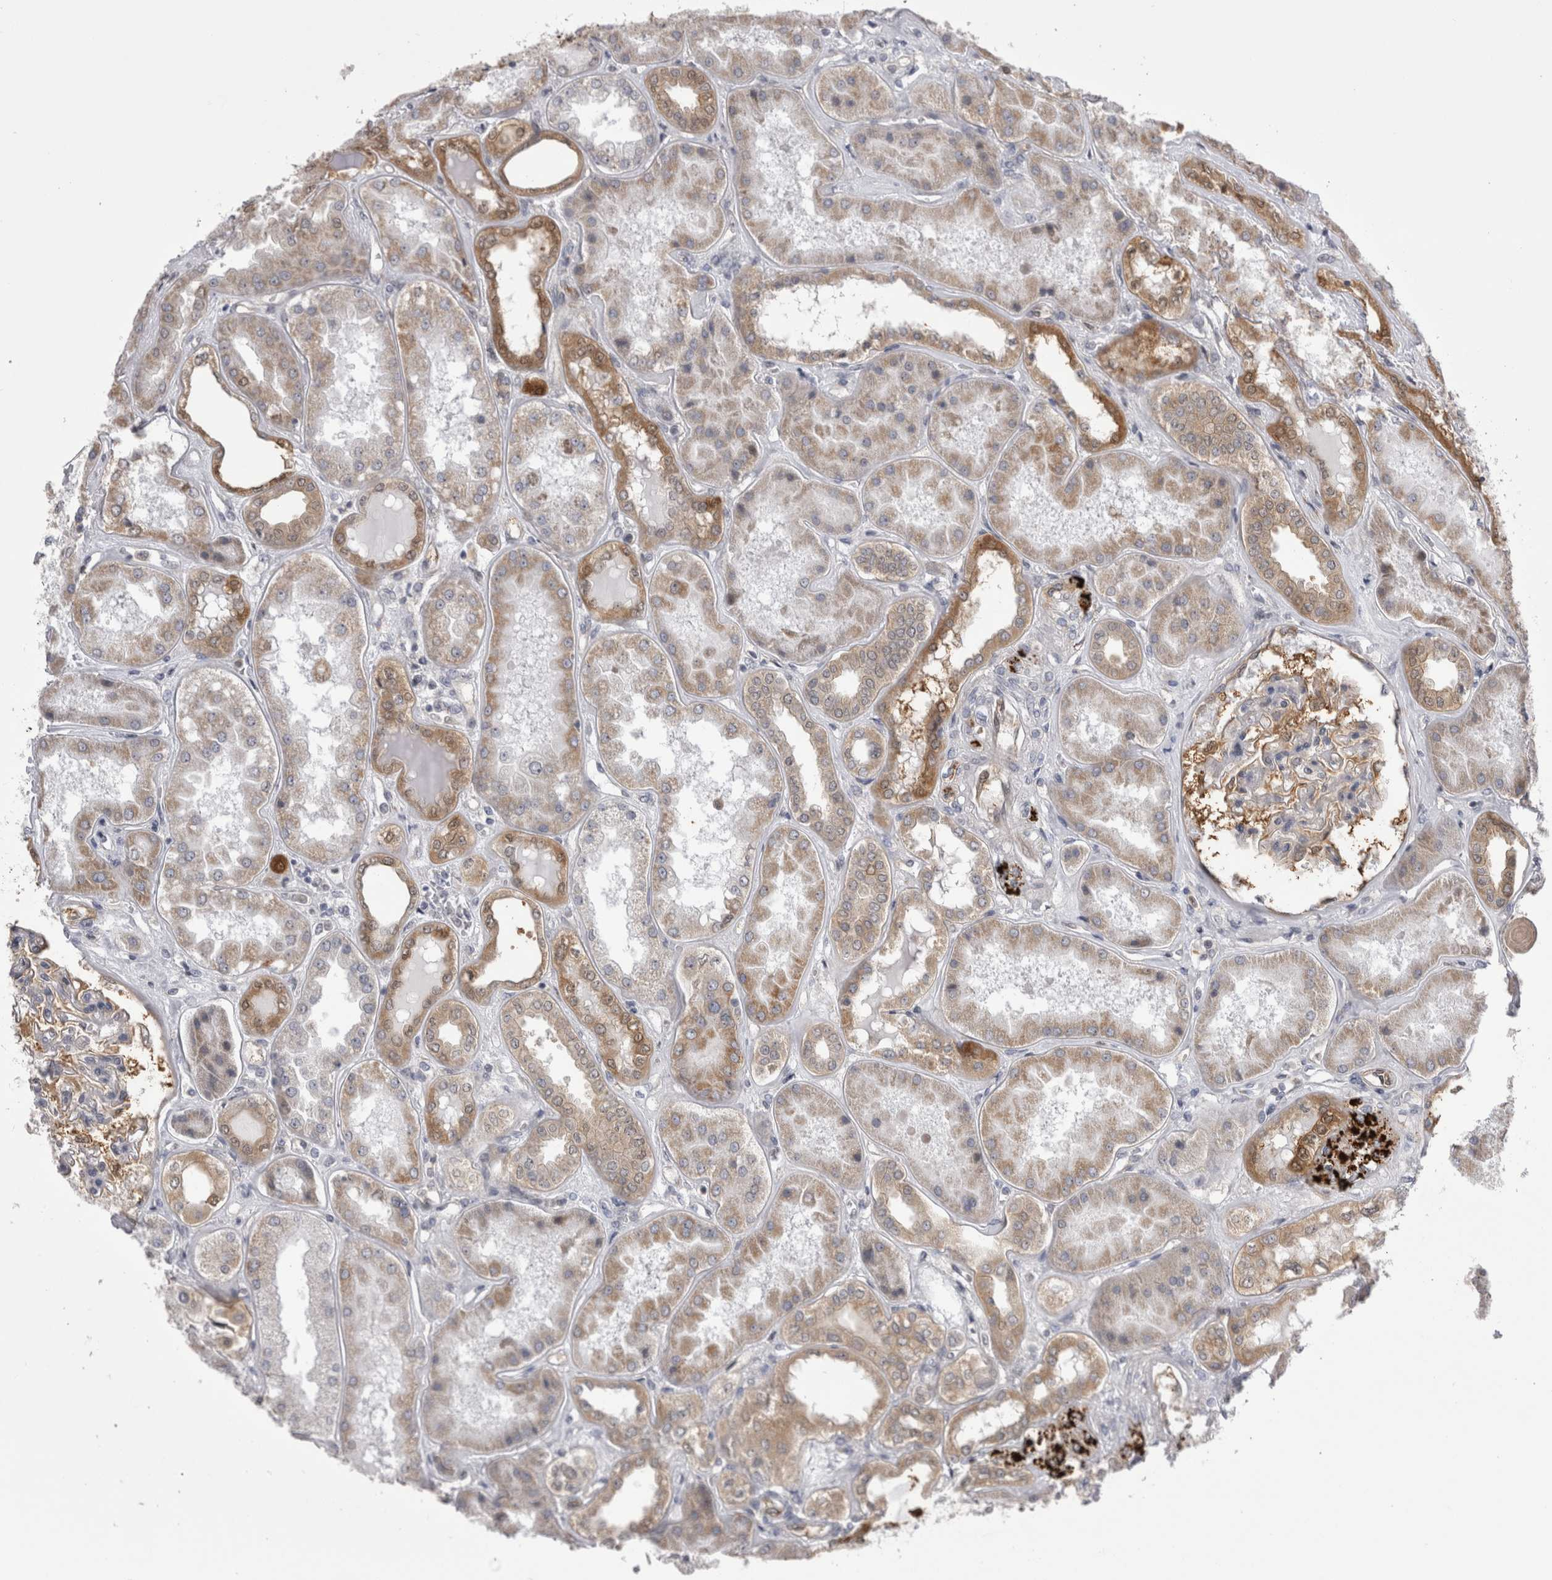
{"staining": {"intensity": "moderate", "quantity": "25%-75%", "location": "cytoplasmic/membranous"}, "tissue": "kidney", "cell_type": "Cells in glomeruli", "image_type": "normal", "snomed": [{"axis": "morphology", "description": "Normal tissue, NOS"}, {"axis": "topography", "description": "Kidney"}], "caption": "Unremarkable kidney demonstrates moderate cytoplasmic/membranous positivity in about 25%-75% of cells in glomeruli (DAB (3,3'-diaminobenzidine) IHC, brown staining for protein, blue staining for nuclei)..", "gene": "CHIC1", "patient": {"sex": "female", "age": 56}}